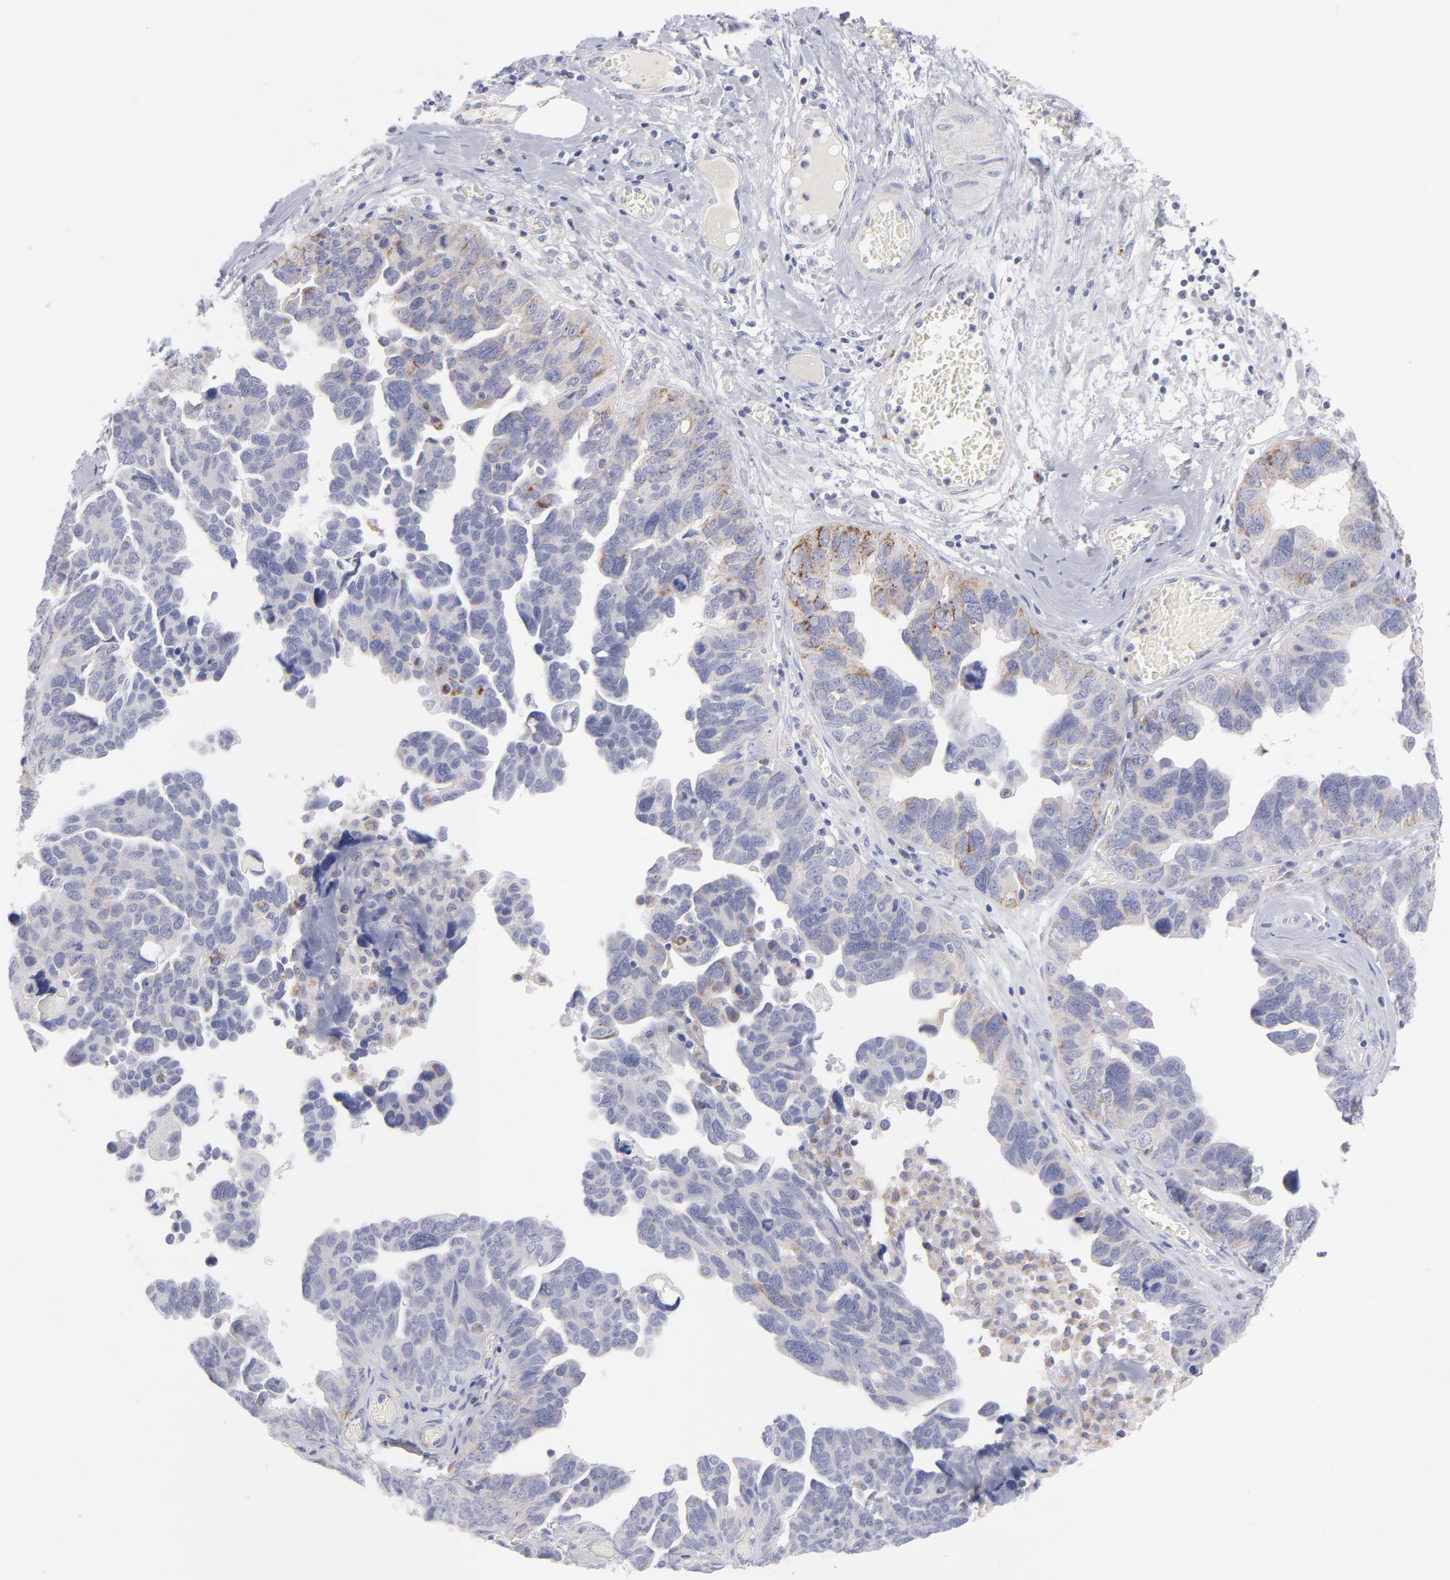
{"staining": {"intensity": "moderate", "quantity": "<25%", "location": "cytoplasmic/membranous"}, "tissue": "ovarian cancer", "cell_type": "Tumor cells", "image_type": "cancer", "snomed": [{"axis": "morphology", "description": "Cystadenocarcinoma, serous, NOS"}, {"axis": "topography", "description": "Ovary"}], "caption": "Moderate cytoplasmic/membranous staining for a protein is identified in approximately <25% of tumor cells of ovarian cancer (serous cystadenocarcinoma) using IHC.", "gene": "MTHFD2", "patient": {"sex": "female", "age": 64}}